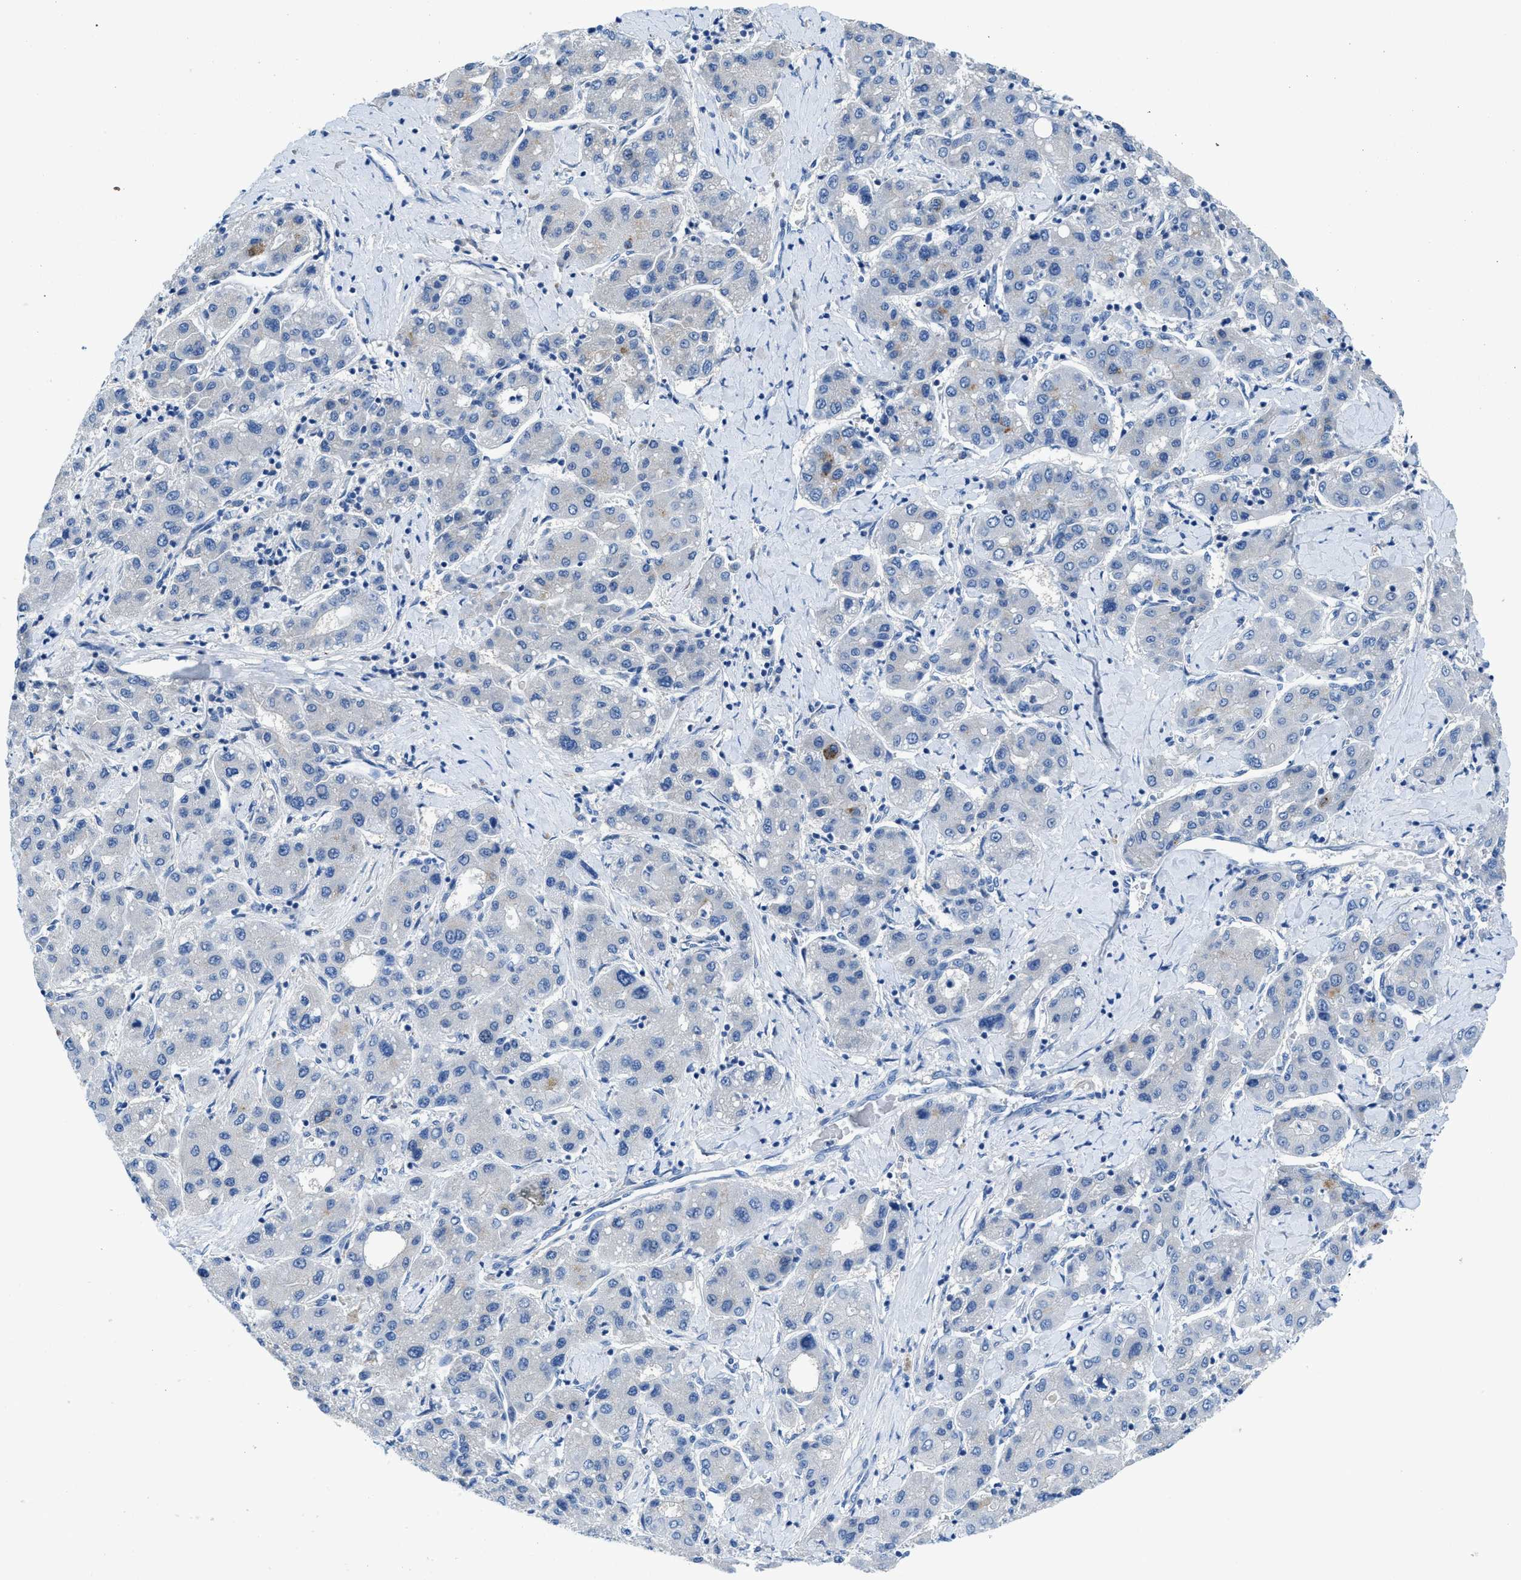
{"staining": {"intensity": "negative", "quantity": "none", "location": "none"}, "tissue": "liver cancer", "cell_type": "Tumor cells", "image_type": "cancer", "snomed": [{"axis": "morphology", "description": "Carcinoma, Hepatocellular, NOS"}, {"axis": "topography", "description": "Liver"}], "caption": "DAB immunohistochemical staining of human hepatocellular carcinoma (liver) exhibits no significant positivity in tumor cells.", "gene": "SLC10A6", "patient": {"sex": "male", "age": 65}}